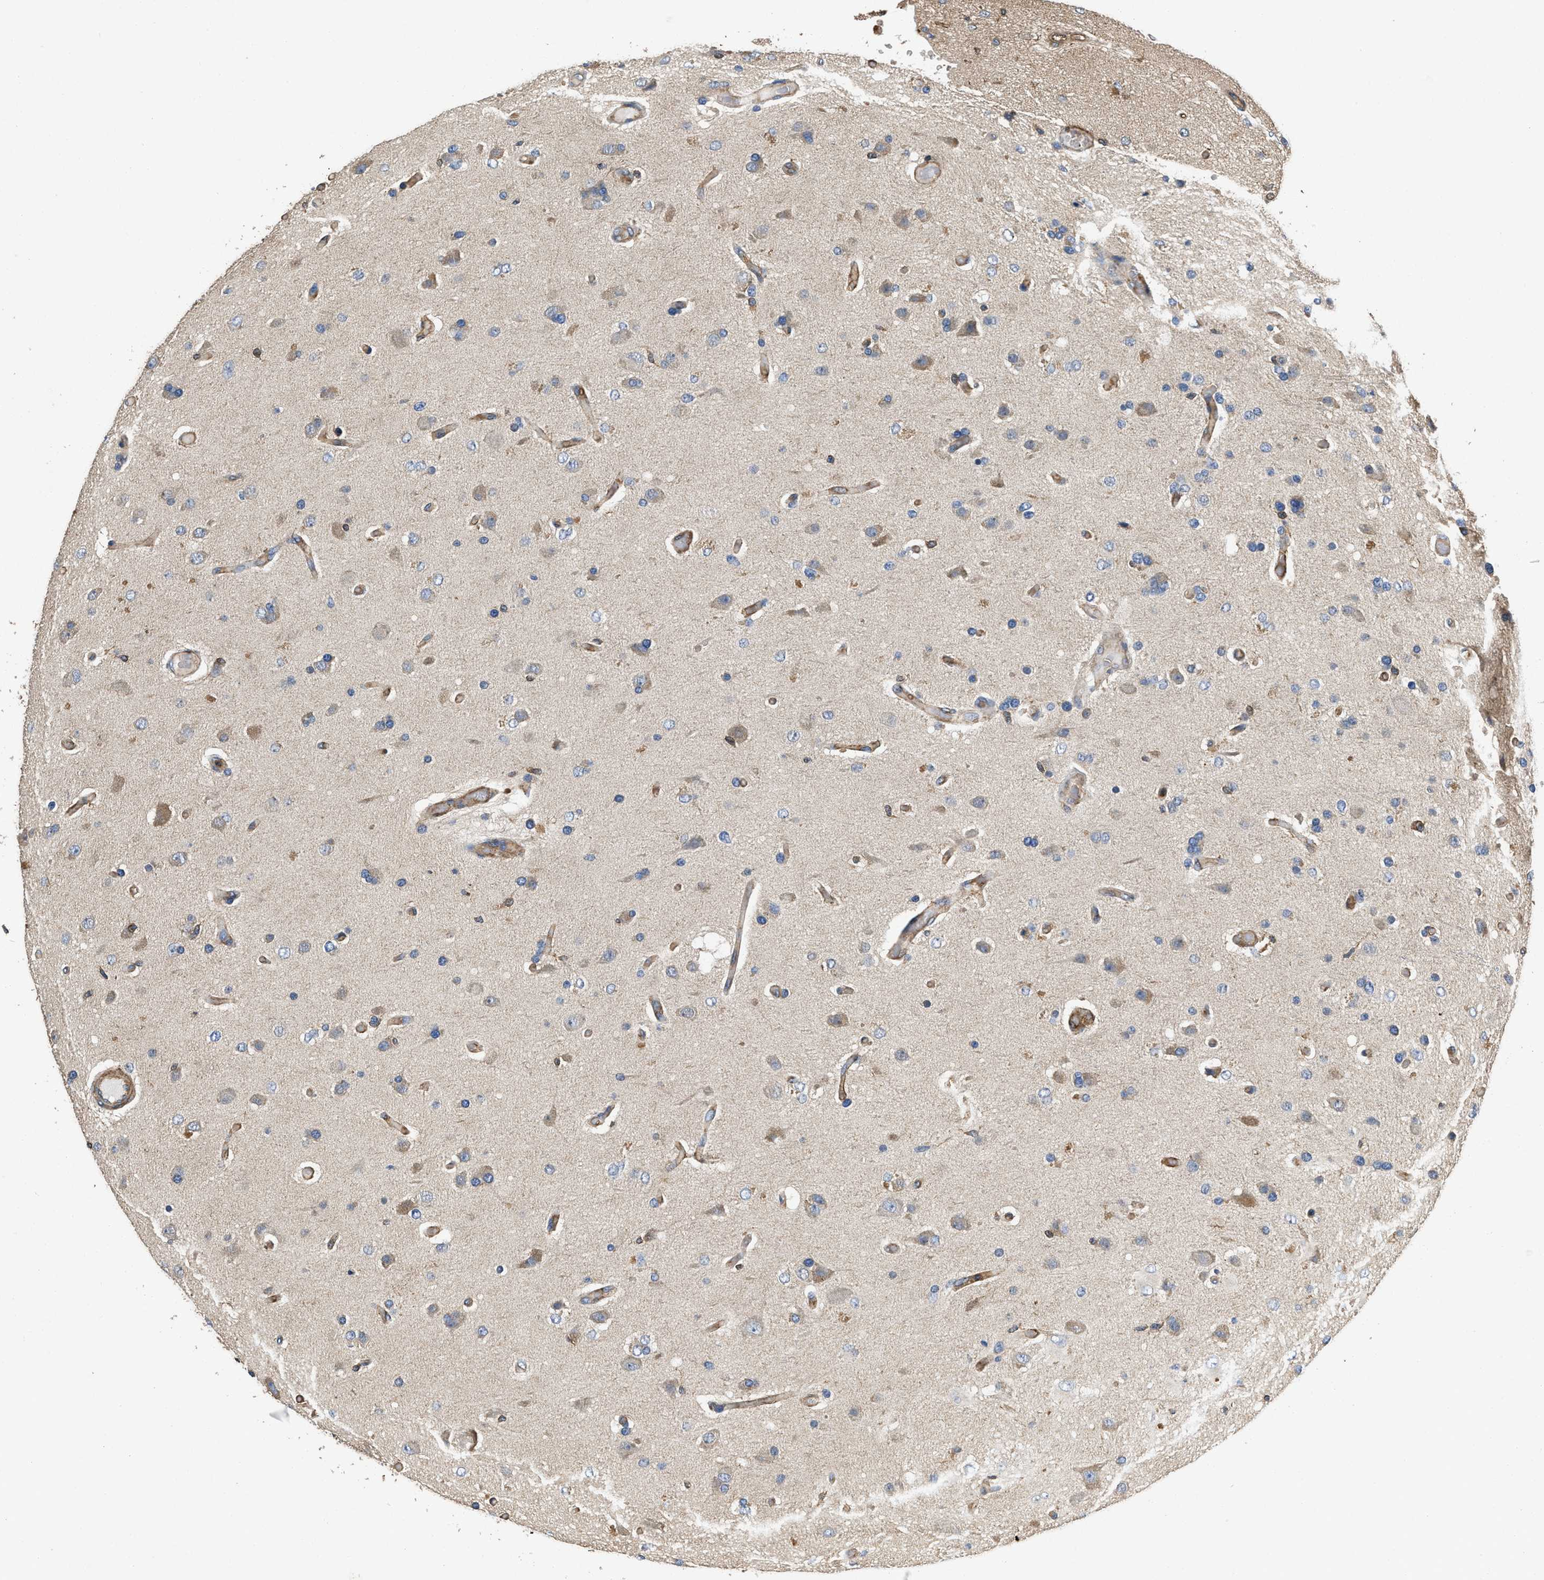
{"staining": {"intensity": "weak", "quantity": "<25%", "location": "cytoplasmic/membranous"}, "tissue": "glioma", "cell_type": "Tumor cells", "image_type": "cancer", "snomed": [{"axis": "morphology", "description": "Normal tissue, NOS"}, {"axis": "morphology", "description": "Glioma, malignant, High grade"}, {"axis": "topography", "description": "Cerebral cortex"}], "caption": "Immunohistochemistry micrograph of glioma stained for a protein (brown), which shows no staining in tumor cells. (DAB immunohistochemistry (IHC) visualized using brightfield microscopy, high magnification).", "gene": "LINGO2", "patient": {"sex": "male", "age": 77}}